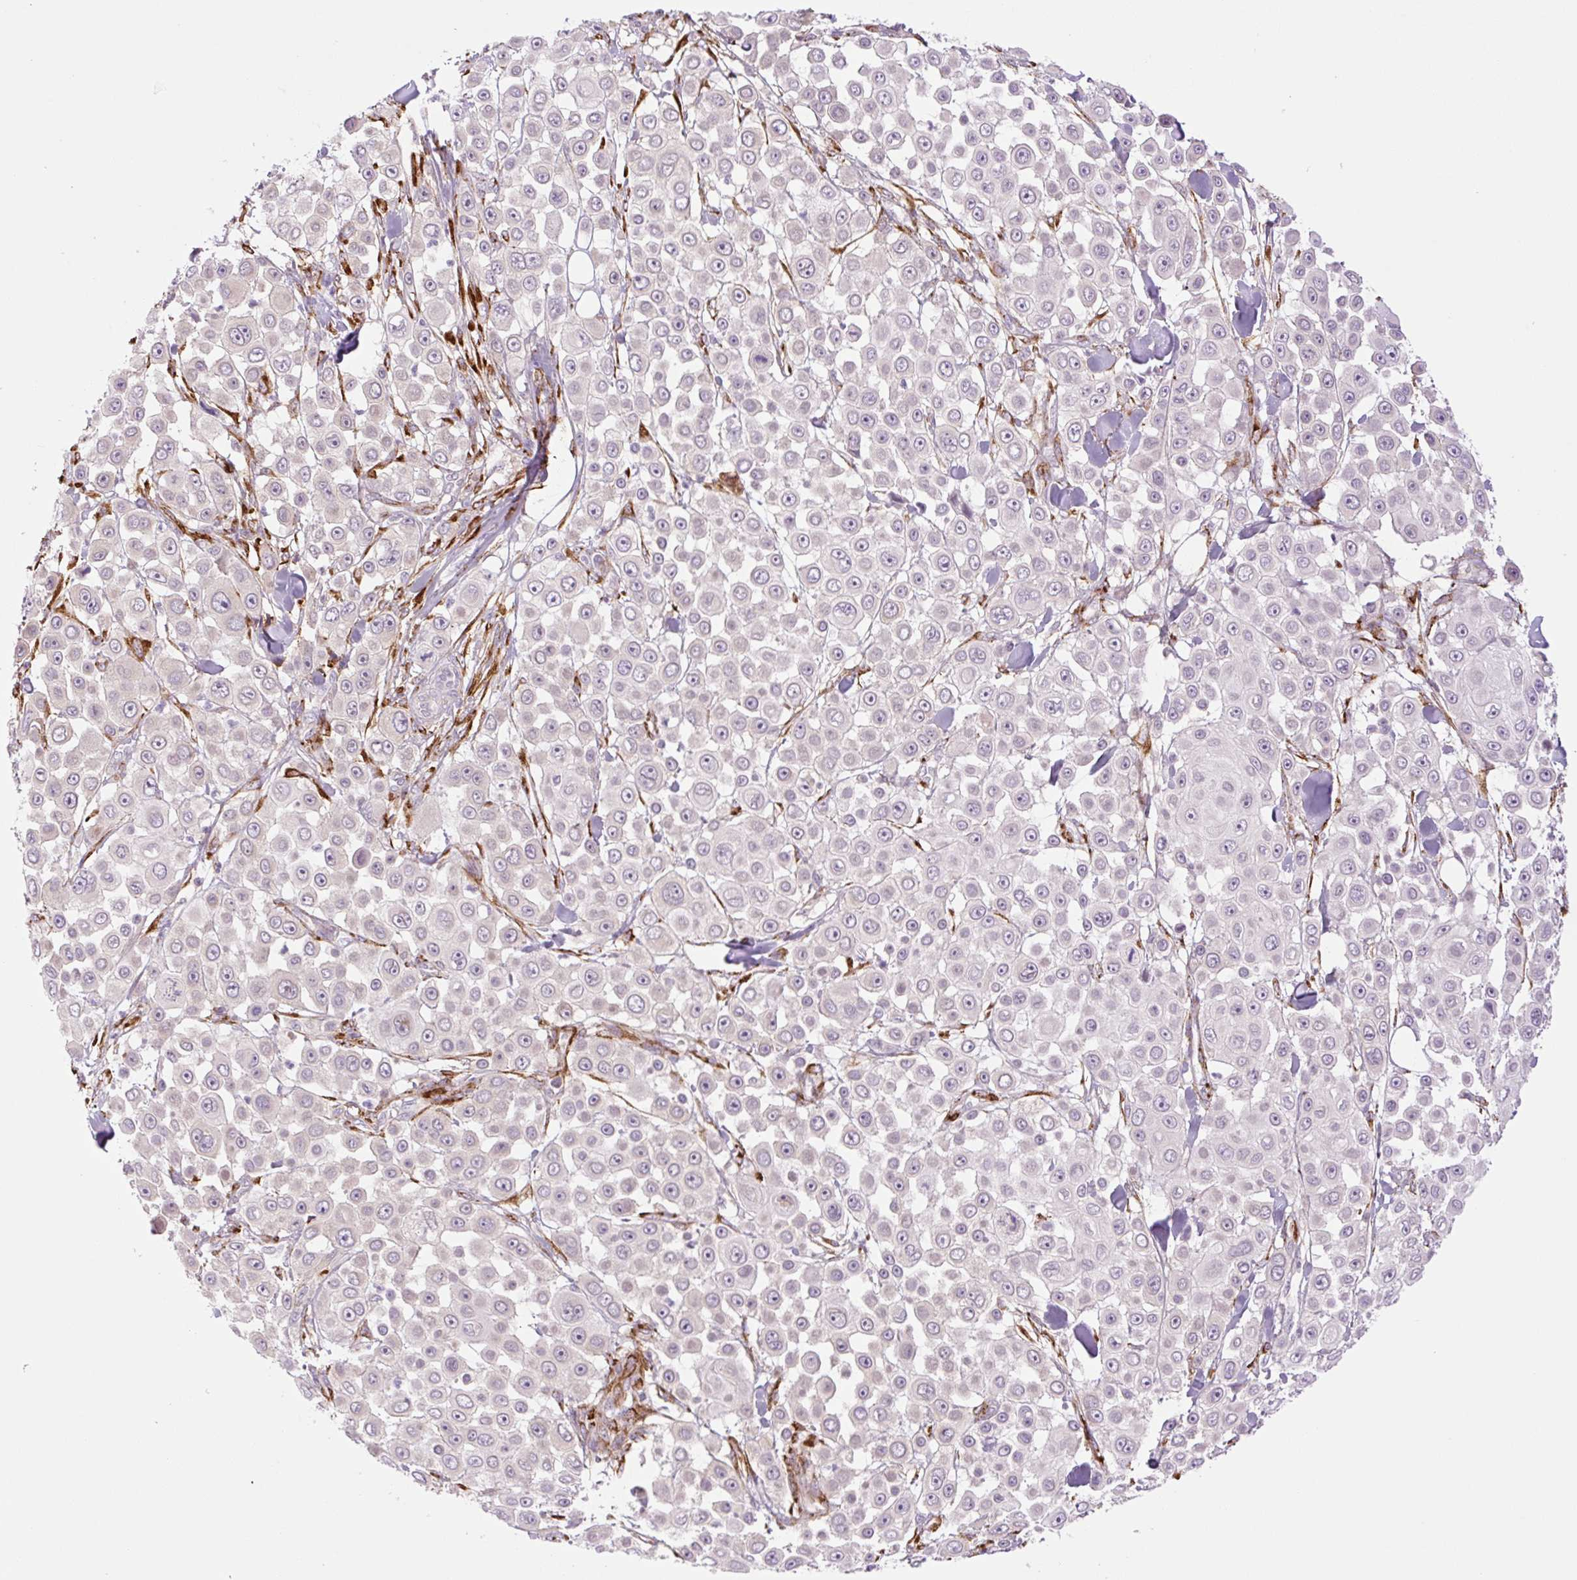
{"staining": {"intensity": "negative", "quantity": "none", "location": "none"}, "tissue": "skin cancer", "cell_type": "Tumor cells", "image_type": "cancer", "snomed": [{"axis": "morphology", "description": "Squamous cell carcinoma, NOS"}, {"axis": "topography", "description": "Skin"}], "caption": "Human skin cancer stained for a protein using immunohistochemistry displays no positivity in tumor cells.", "gene": "COL5A1", "patient": {"sex": "male", "age": 67}}